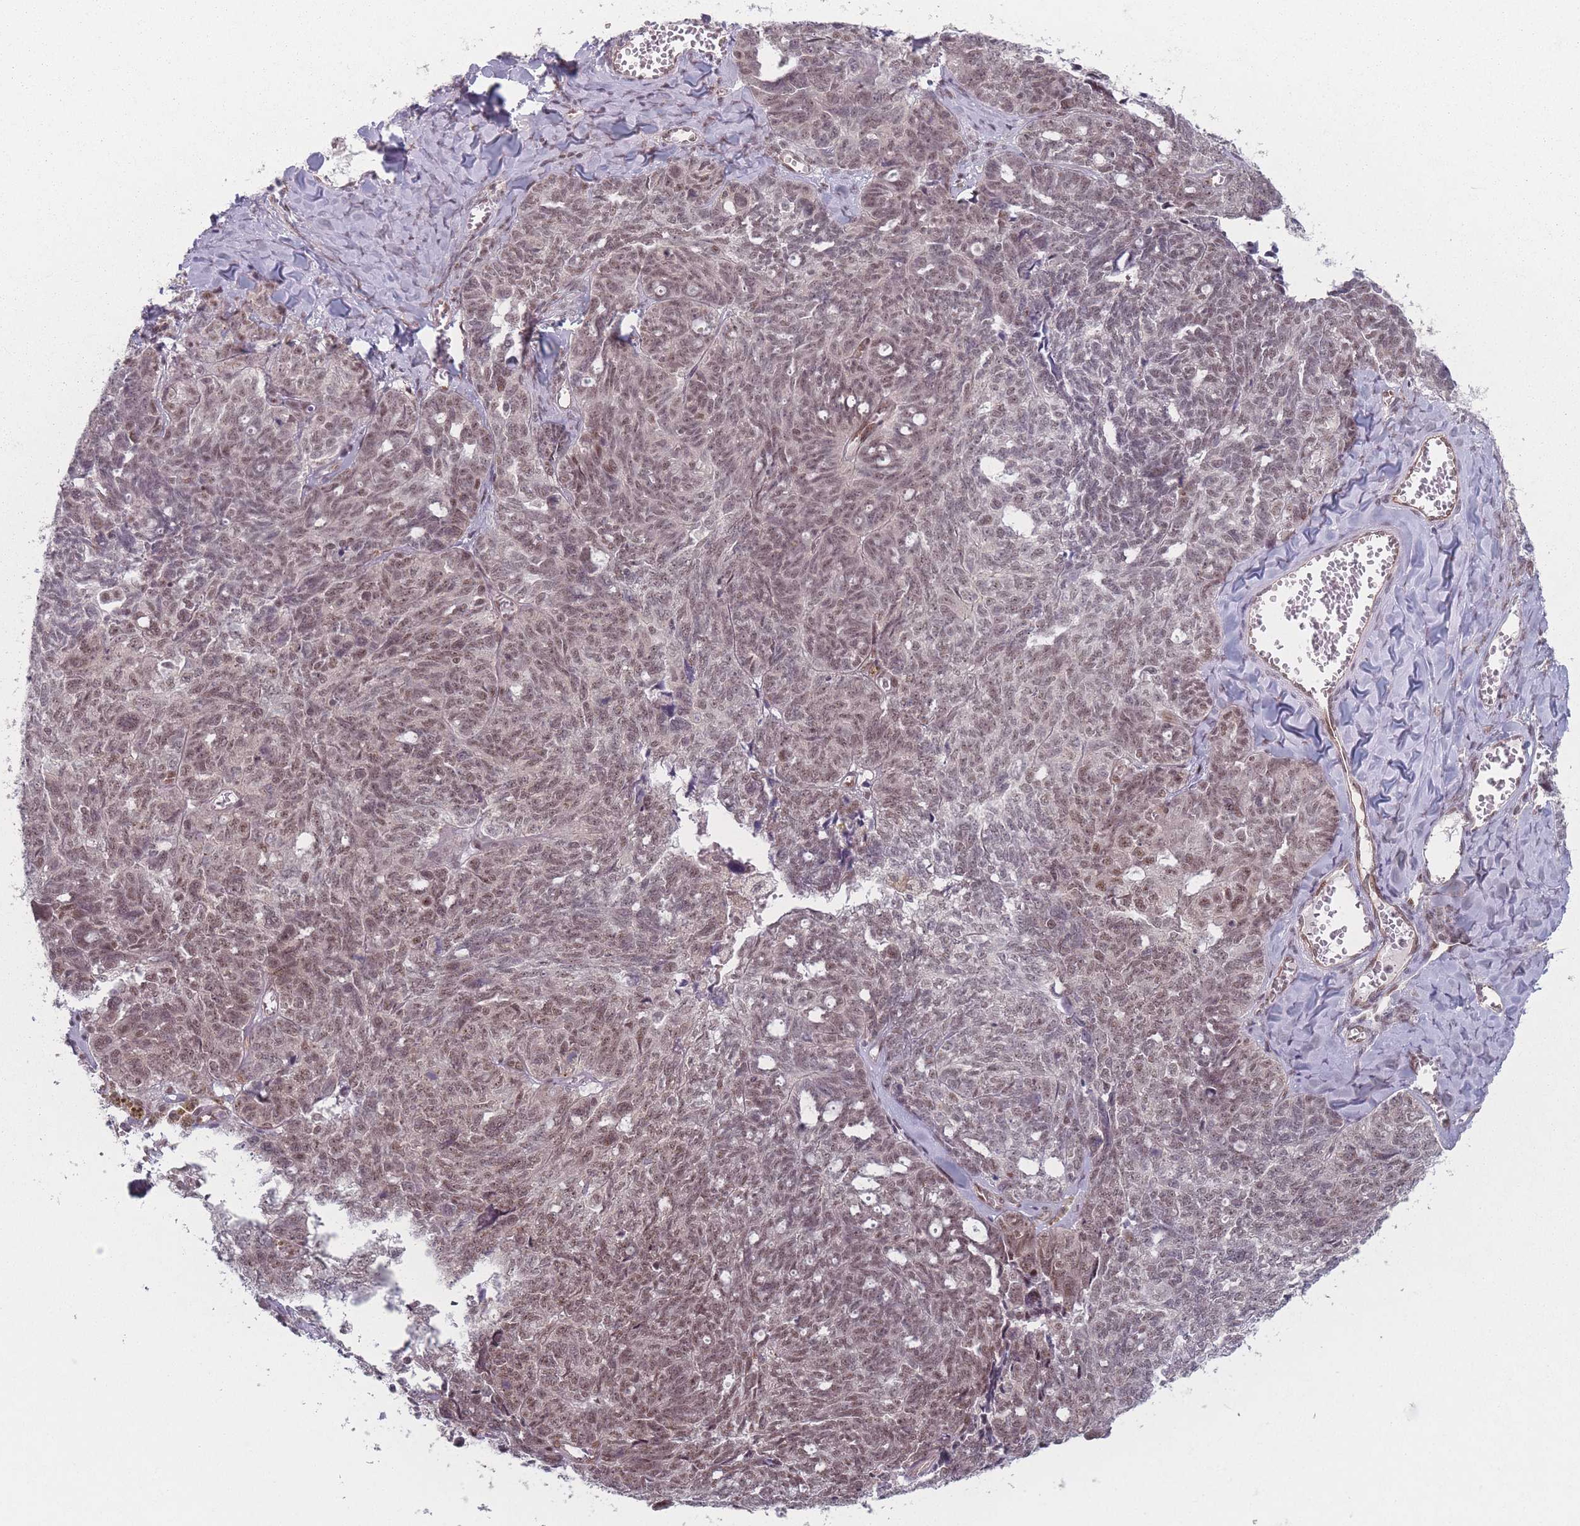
{"staining": {"intensity": "moderate", "quantity": ">75%", "location": "nuclear"}, "tissue": "ovarian cancer", "cell_type": "Tumor cells", "image_type": "cancer", "snomed": [{"axis": "morphology", "description": "Cystadenocarcinoma, serous, NOS"}, {"axis": "topography", "description": "Ovary"}], "caption": "Tumor cells exhibit medium levels of moderate nuclear positivity in approximately >75% of cells in ovarian cancer.", "gene": "ZC3H14", "patient": {"sex": "female", "age": 79}}